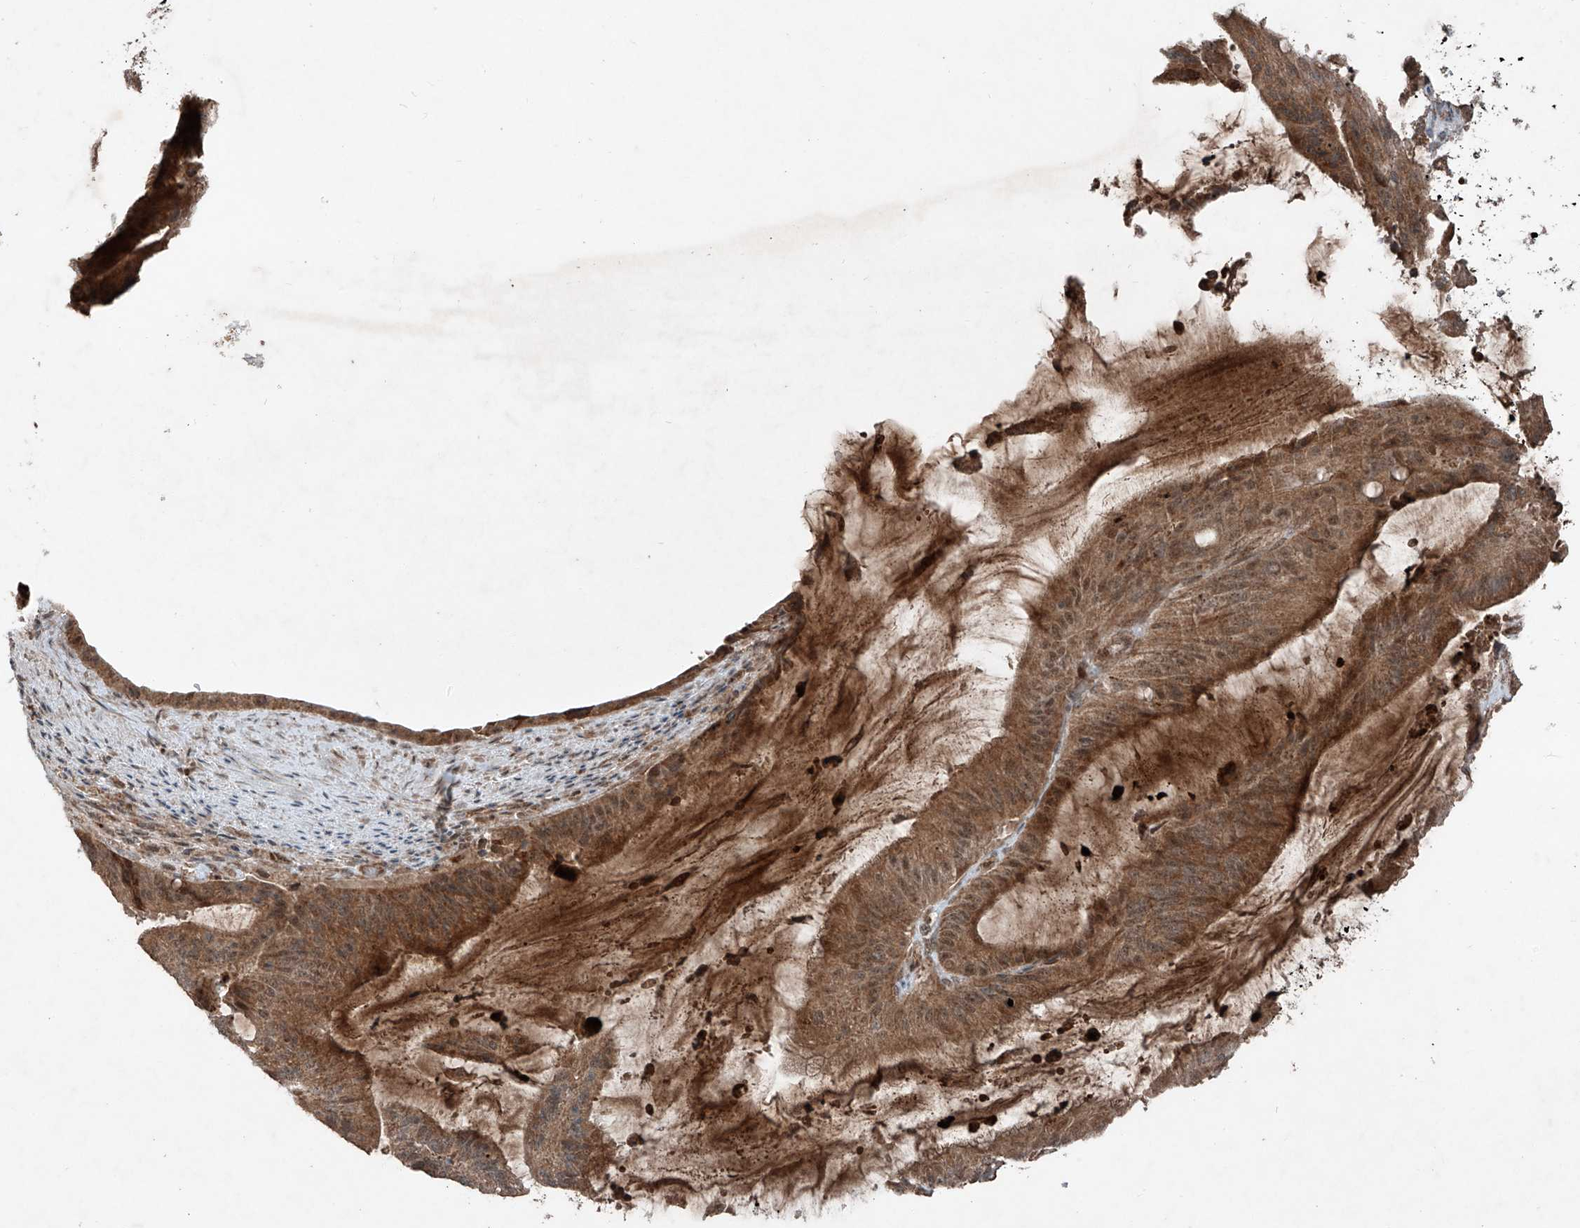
{"staining": {"intensity": "strong", "quantity": ">75%", "location": "cytoplasmic/membranous"}, "tissue": "liver cancer", "cell_type": "Tumor cells", "image_type": "cancer", "snomed": [{"axis": "morphology", "description": "Normal tissue, NOS"}, {"axis": "morphology", "description": "Cholangiocarcinoma"}, {"axis": "topography", "description": "Liver"}, {"axis": "topography", "description": "Peripheral nerve tissue"}], "caption": "Immunohistochemistry (DAB) staining of human liver cancer exhibits strong cytoplasmic/membranous protein staining in approximately >75% of tumor cells.", "gene": "ZNF620", "patient": {"sex": "female", "age": 73}}